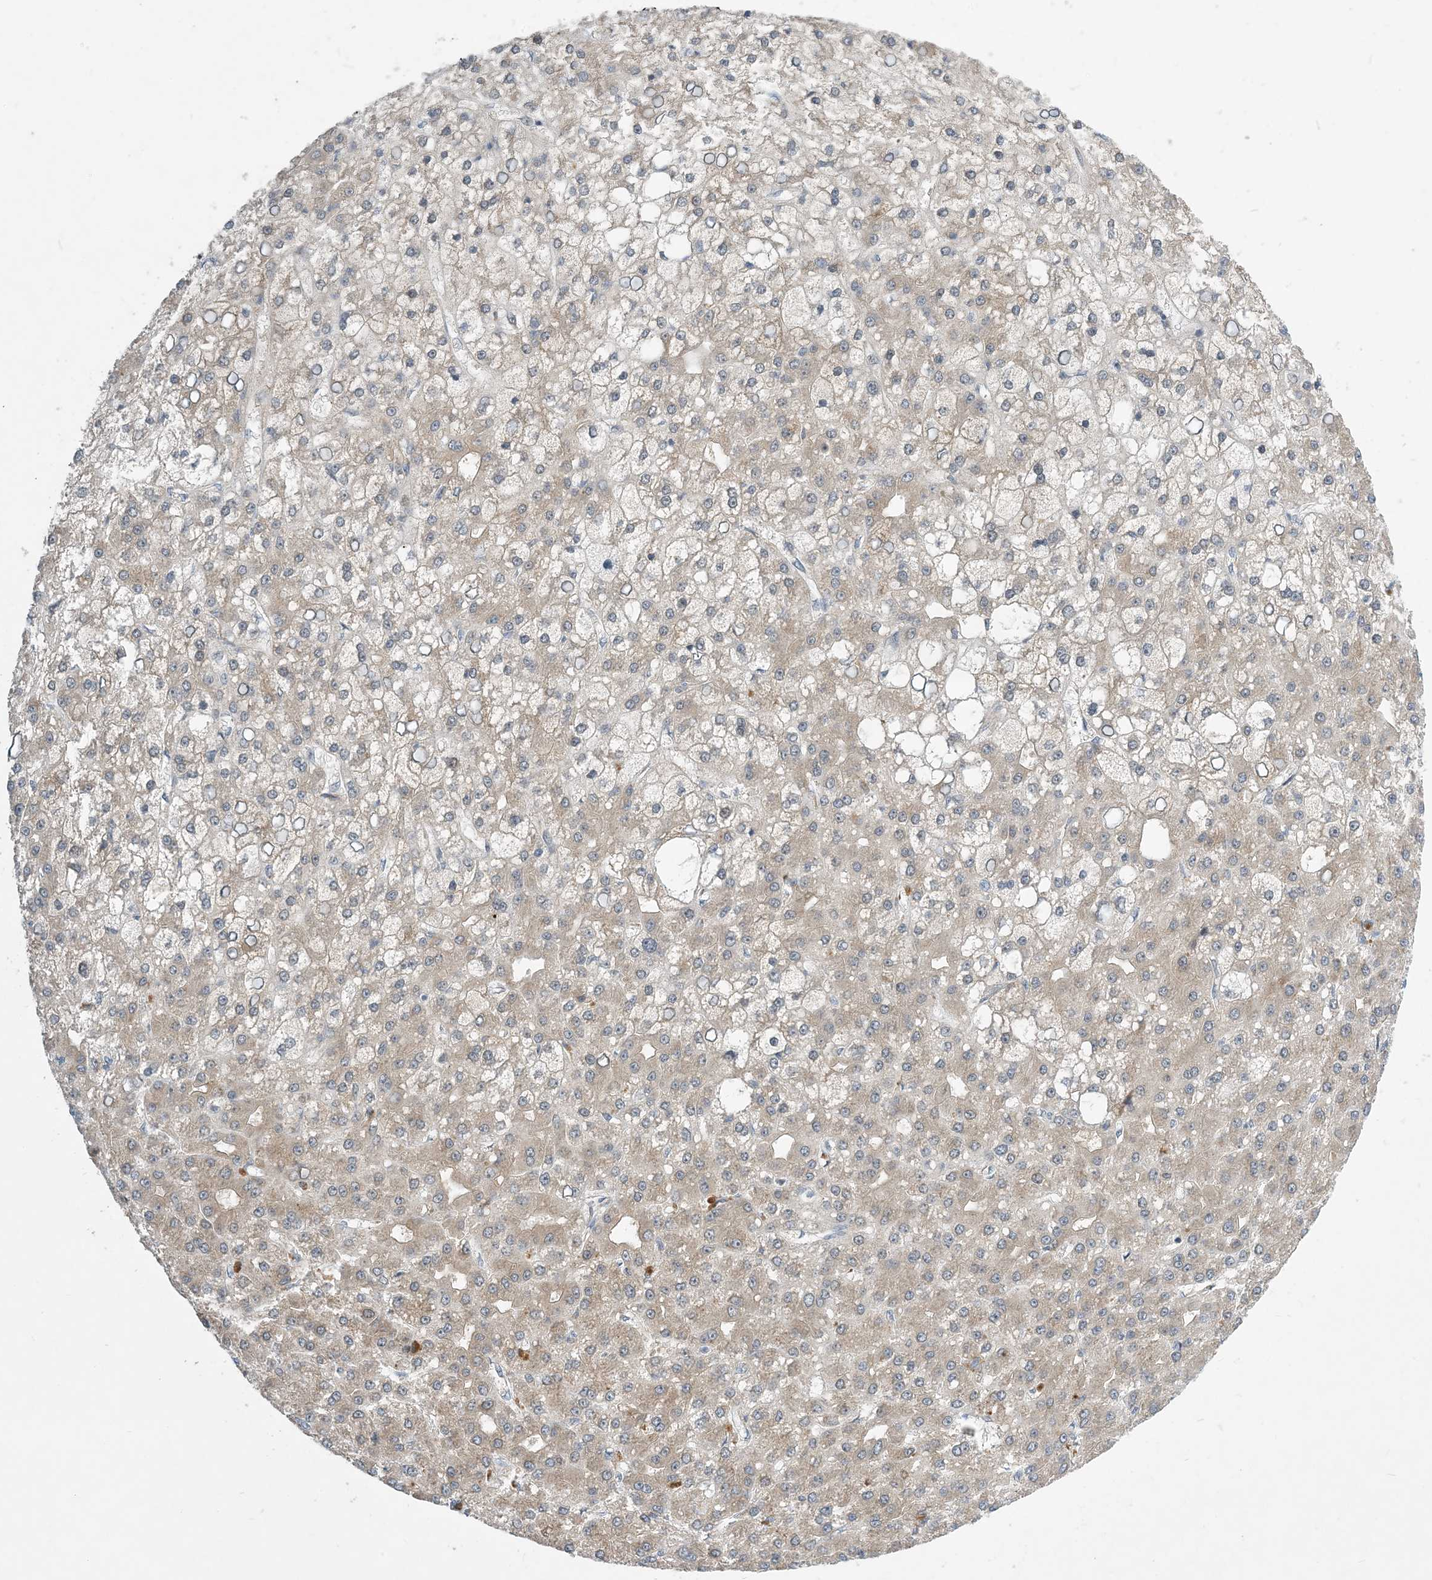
{"staining": {"intensity": "weak", "quantity": "<25%", "location": "cytoplasmic/membranous"}, "tissue": "liver cancer", "cell_type": "Tumor cells", "image_type": "cancer", "snomed": [{"axis": "morphology", "description": "Carcinoma, Hepatocellular, NOS"}, {"axis": "topography", "description": "Liver"}], "caption": "The micrograph demonstrates no staining of tumor cells in liver cancer. (Immunohistochemistry, brightfield microscopy, high magnification).", "gene": "PHOSPHO2", "patient": {"sex": "male", "age": 67}}